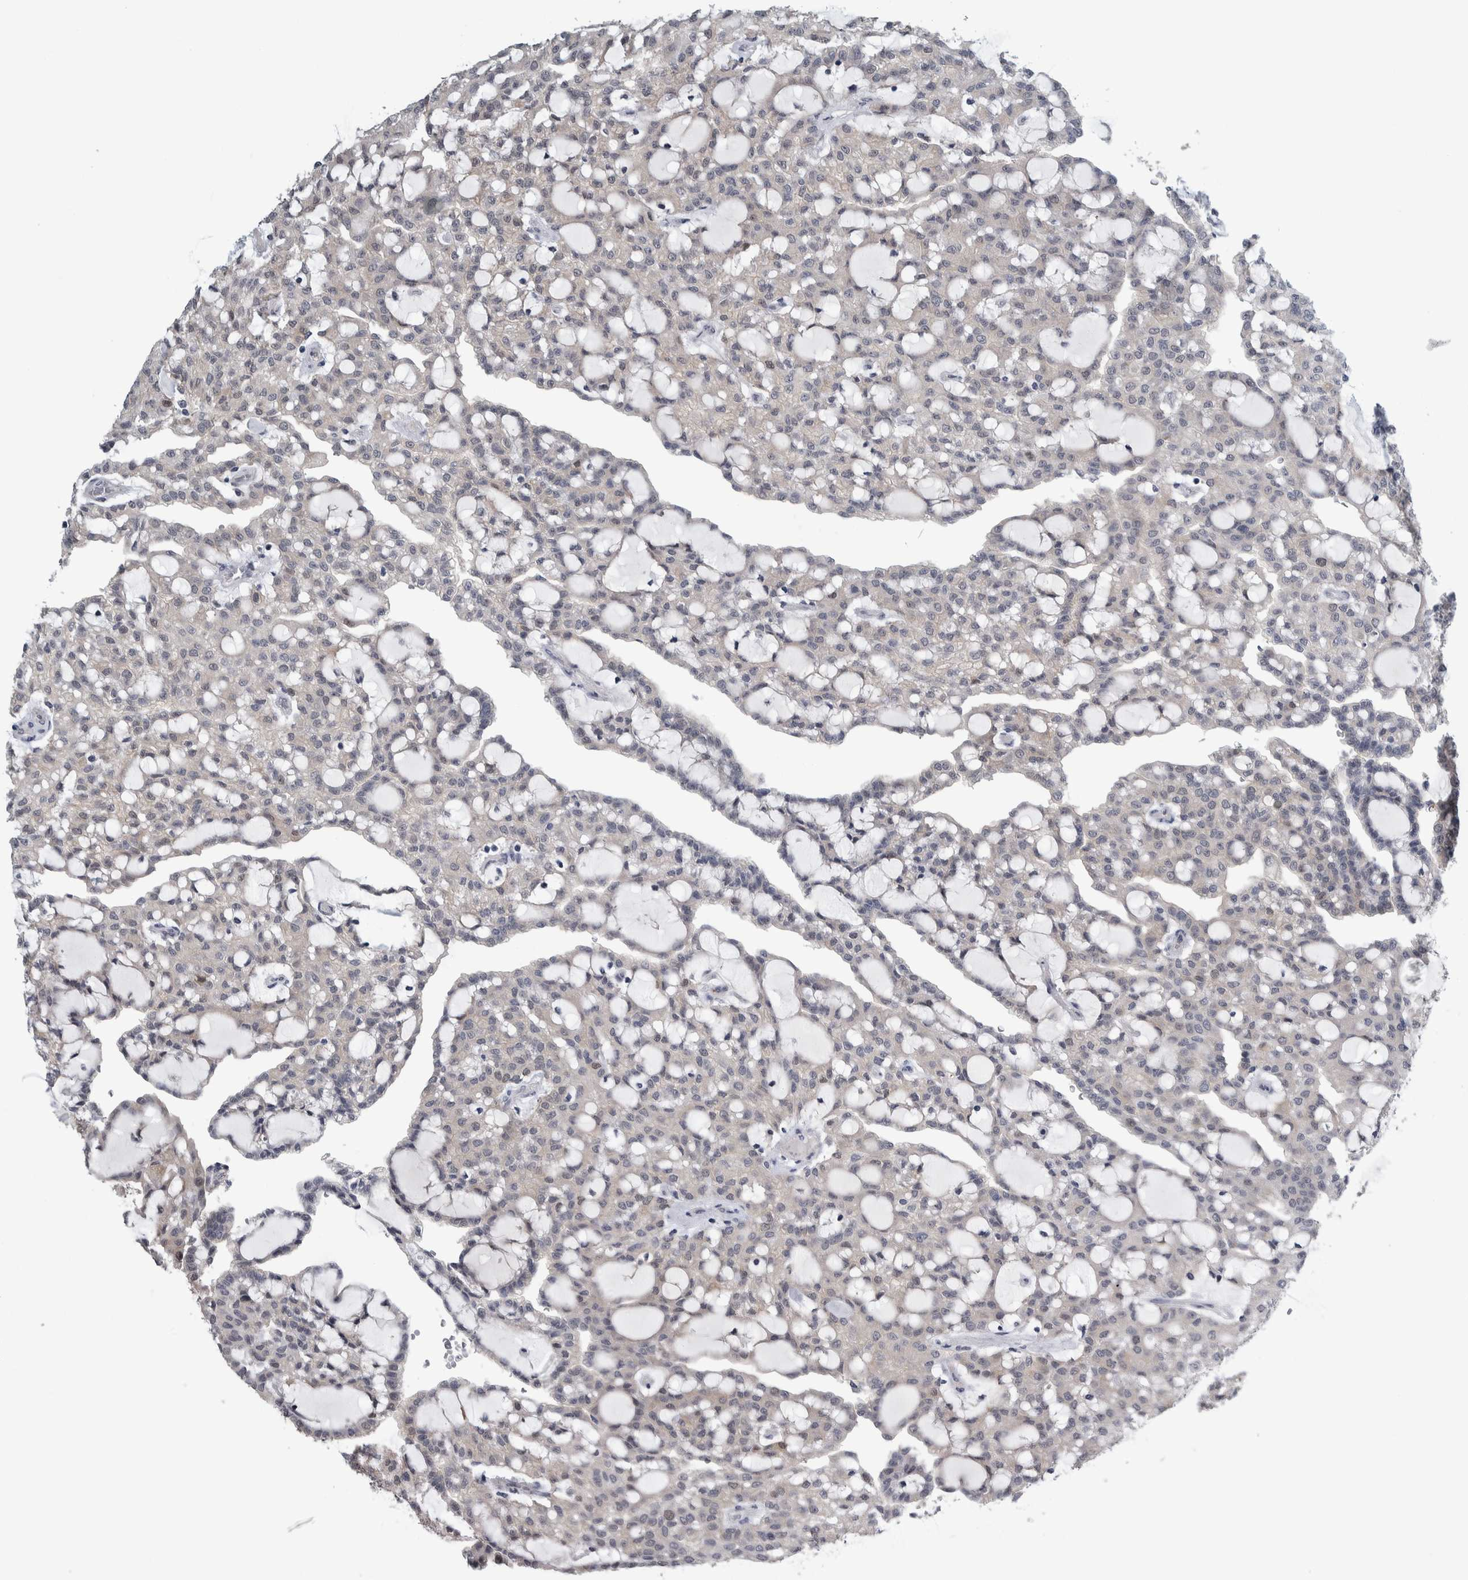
{"staining": {"intensity": "weak", "quantity": "<25%", "location": "nuclear"}, "tissue": "renal cancer", "cell_type": "Tumor cells", "image_type": "cancer", "snomed": [{"axis": "morphology", "description": "Adenocarcinoma, NOS"}, {"axis": "topography", "description": "Kidney"}], "caption": "There is no significant expression in tumor cells of renal cancer.", "gene": "COL14A1", "patient": {"sex": "male", "age": 63}}